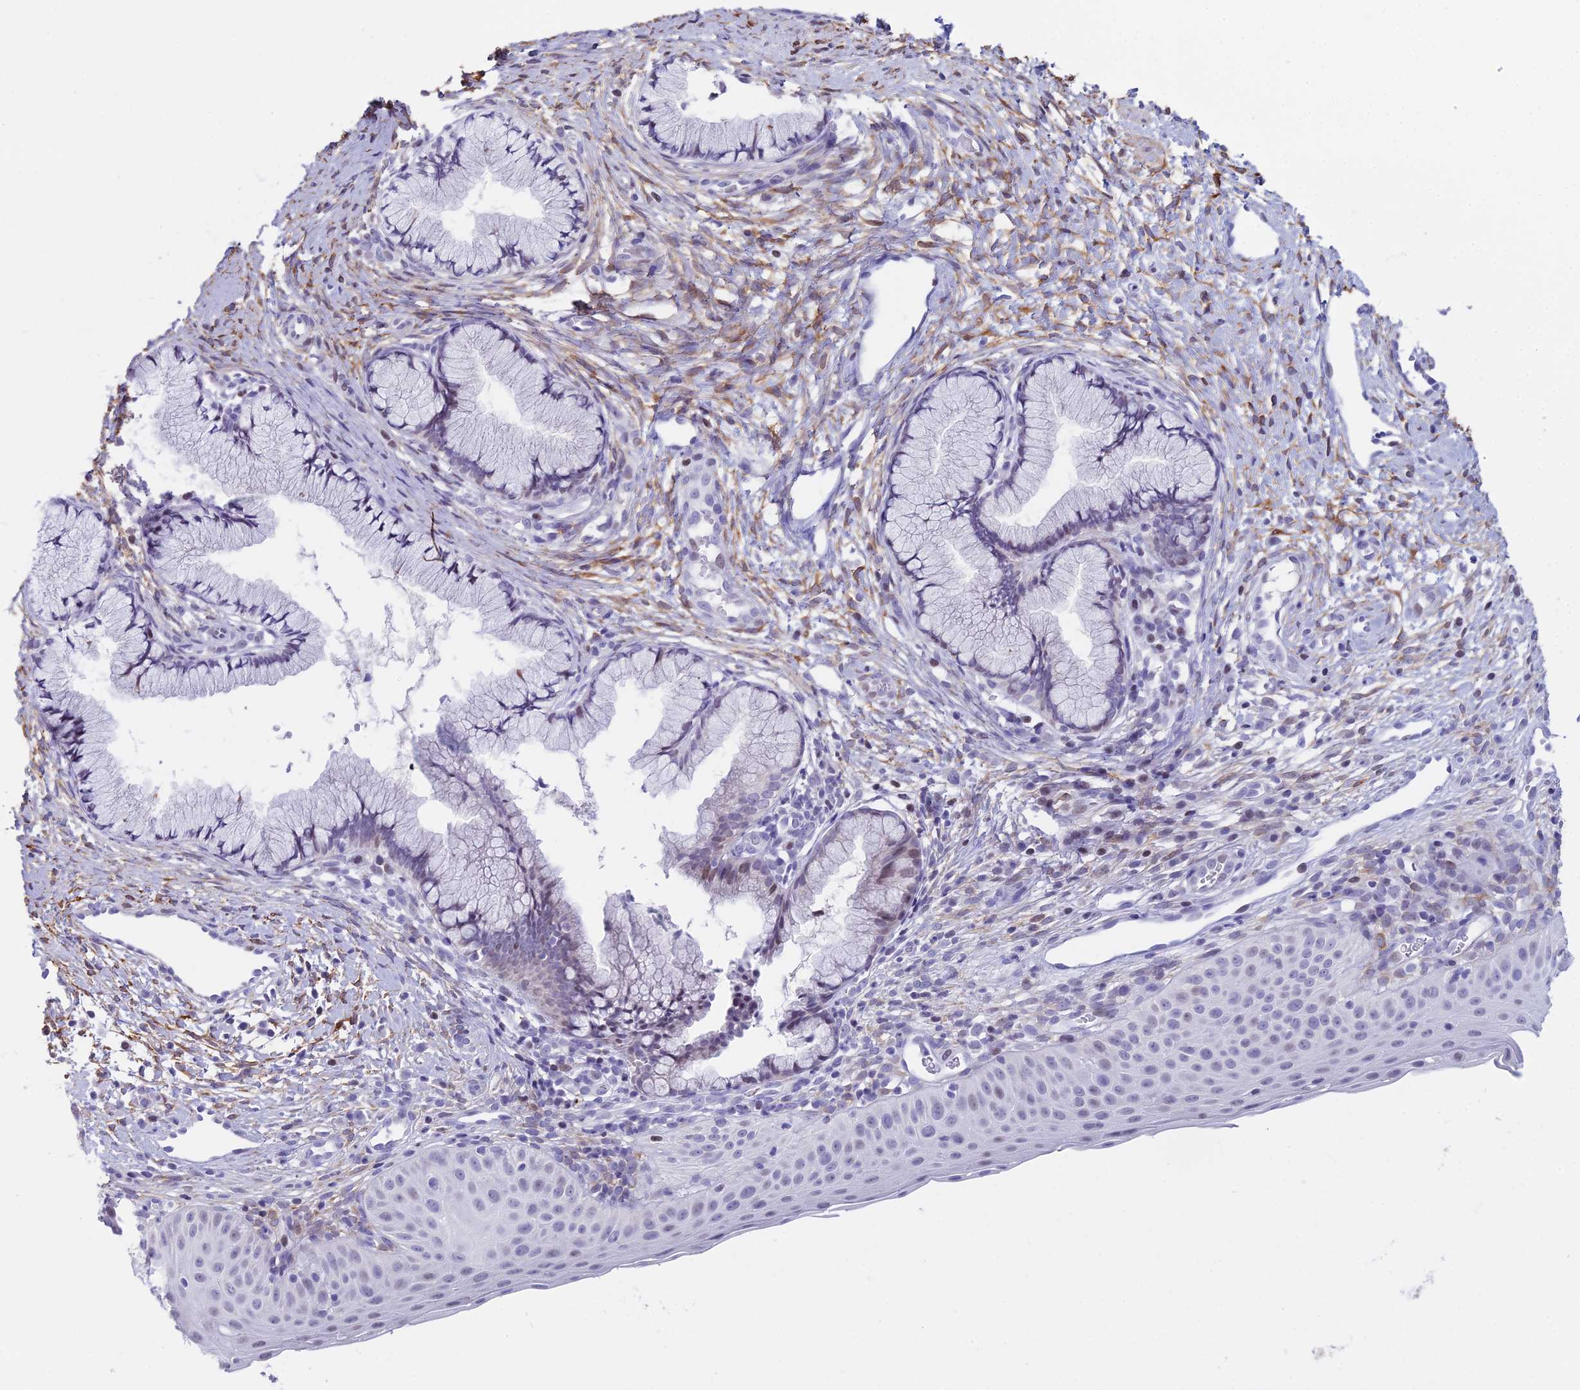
{"staining": {"intensity": "weak", "quantity": "<25%", "location": "nuclear"}, "tissue": "cervix", "cell_type": "Glandular cells", "image_type": "normal", "snomed": [{"axis": "morphology", "description": "Normal tissue, NOS"}, {"axis": "topography", "description": "Cervix"}], "caption": "An immunohistochemistry (IHC) photomicrograph of normal cervix is shown. There is no staining in glandular cells of cervix.", "gene": "CC2D2A", "patient": {"sex": "female", "age": 36}}